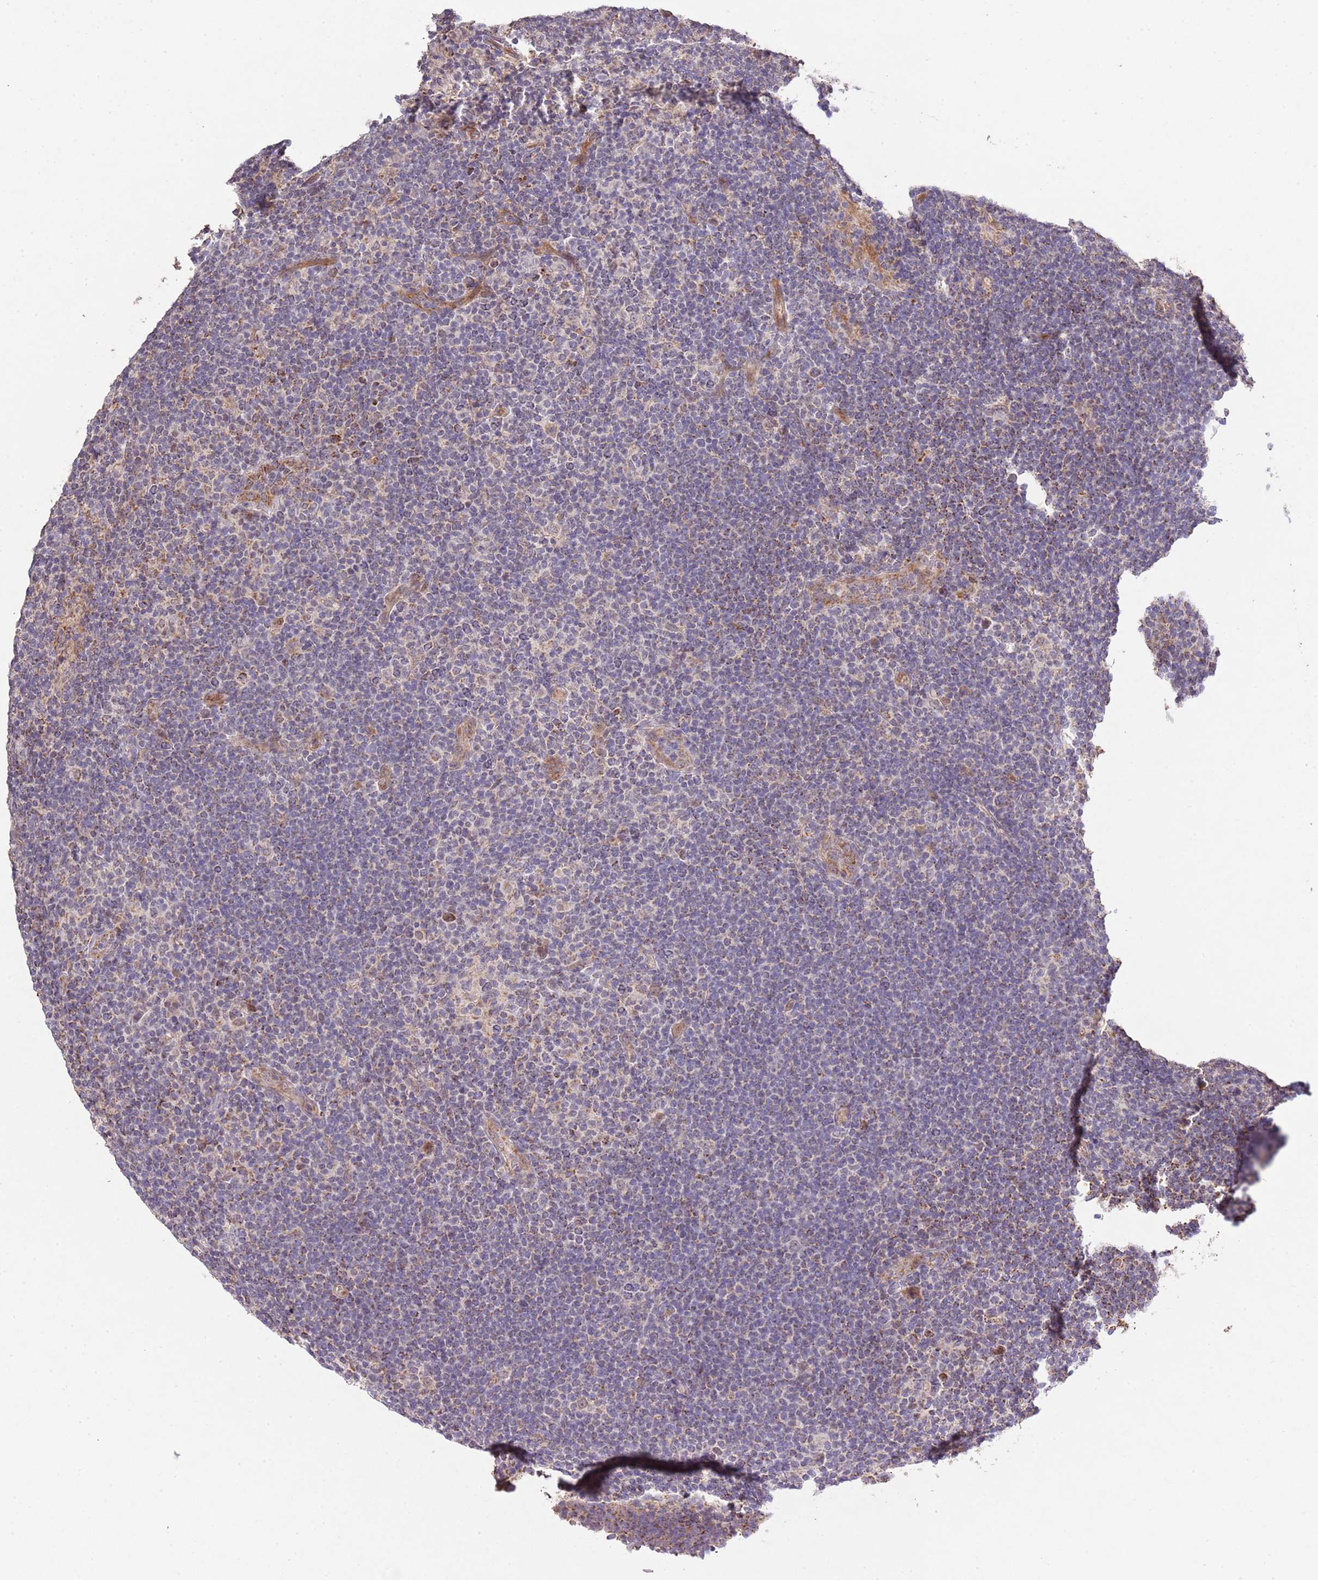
{"staining": {"intensity": "weak", "quantity": ">75%", "location": "cytoplasmic/membranous"}, "tissue": "lymphoma", "cell_type": "Tumor cells", "image_type": "cancer", "snomed": [{"axis": "morphology", "description": "Hodgkin's disease, NOS"}, {"axis": "topography", "description": "Lymph node"}], "caption": "IHC of human lymphoma reveals low levels of weak cytoplasmic/membranous positivity in approximately >75% of tumor cells. Nuclei are stained in blue.", "gene": "IVD", "patient": {"sex": "female", "age": 57}}